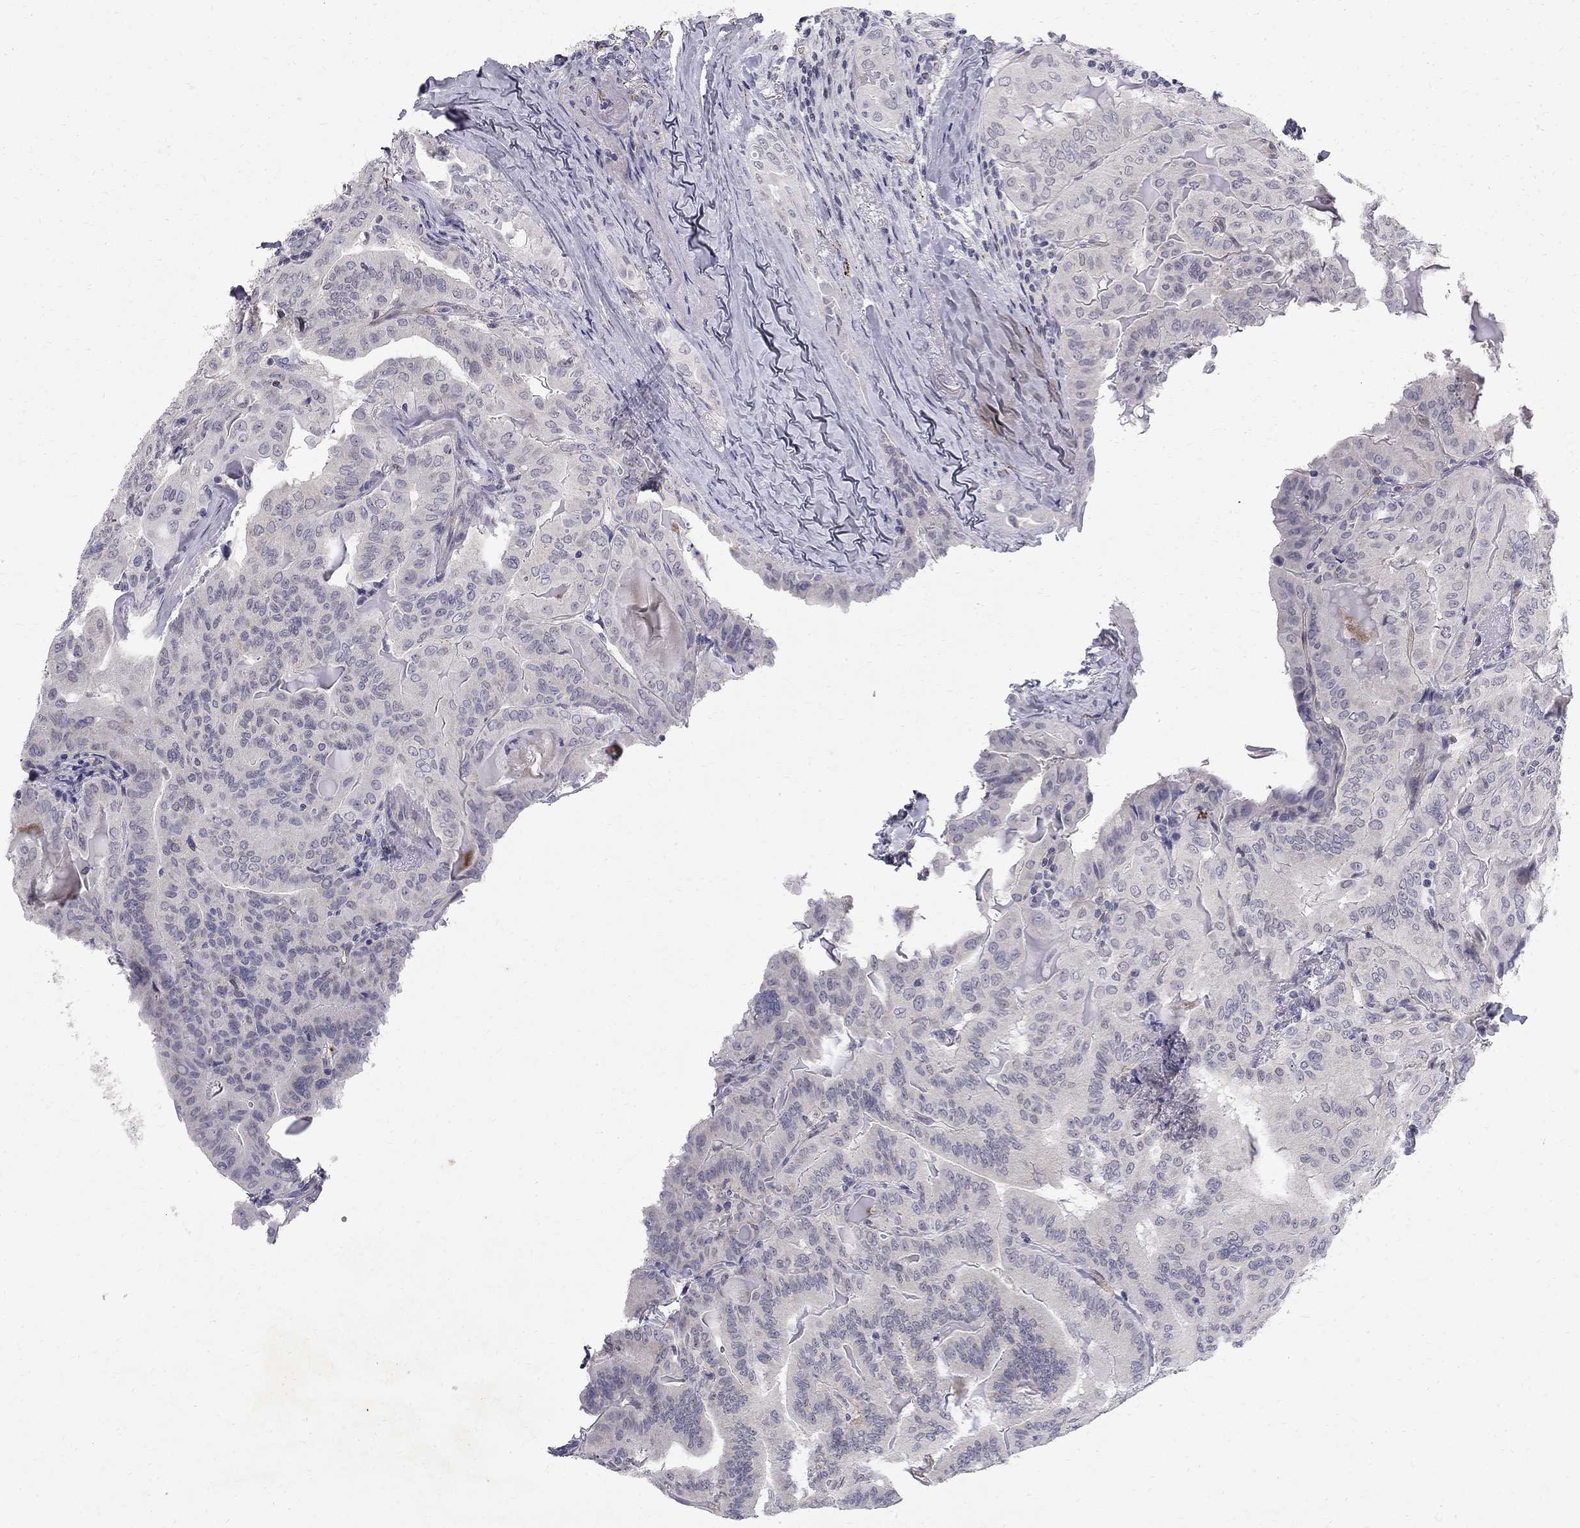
{"staining": {"intensity": "negative", "quantity": "none", "location": "none"}, "tissue": "thyroid cancer", "cell_type": "Tumor cells", "image_type": "cancer", "snomed": [{"axis": "morphology", "description": "Papillary adenocarcinoma, NOS"}, {"axis": "topography", "description": "Thyroid gland"}], "caption": "There is no significant staining in tumor cells of thyroid papillary adenocarcinoma.", "gene": "CLIC6", "patient": {"sex": "female", "age": 68}}